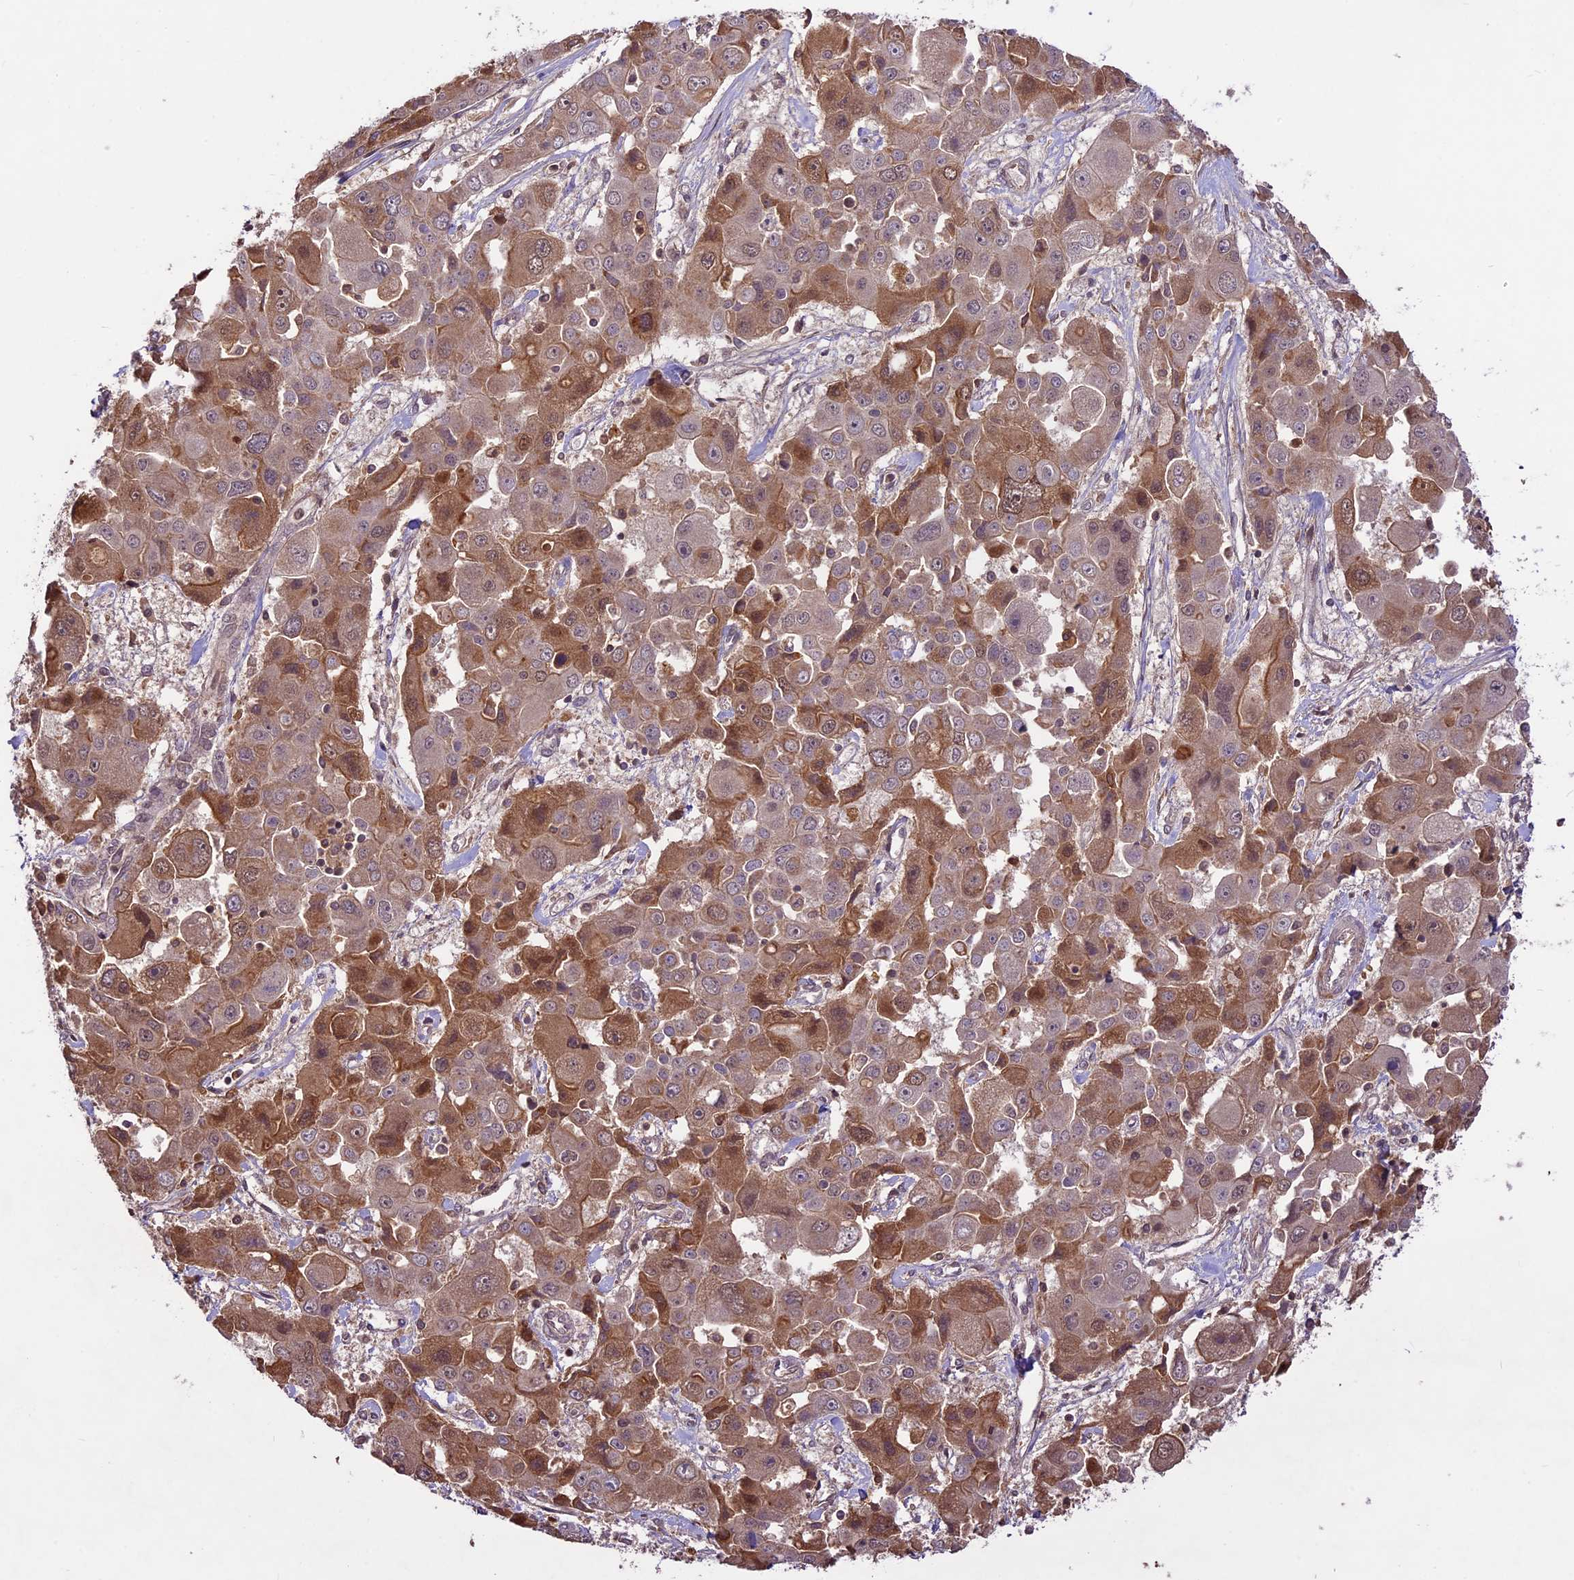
{"staining": {"intensity": "moderate", "quantity": ">75%", "location": "cytoplasmic/membranous,nuclear"}, "tissue": "liver cancer", "cell_type": "Tumor cells", "image_type": "cancer", "snomed": [{"axis": "morphology", "description": "Cholangiocarcinoma"}, {"axis": "topography", "description": "Liver"}], "caption": "High-magnification brightfield microscopy of liver cancer (cholangiocarcinoma) stained with DAB (brown) and counterstained with hematoxylin (blue). tumor cells exhibit moderate cytoplasmic/membranous and nuclear expression is identified in approximately>75% of cells.", "gene": "ATP10A", "patient": {"sex": "male", "age": 67}}